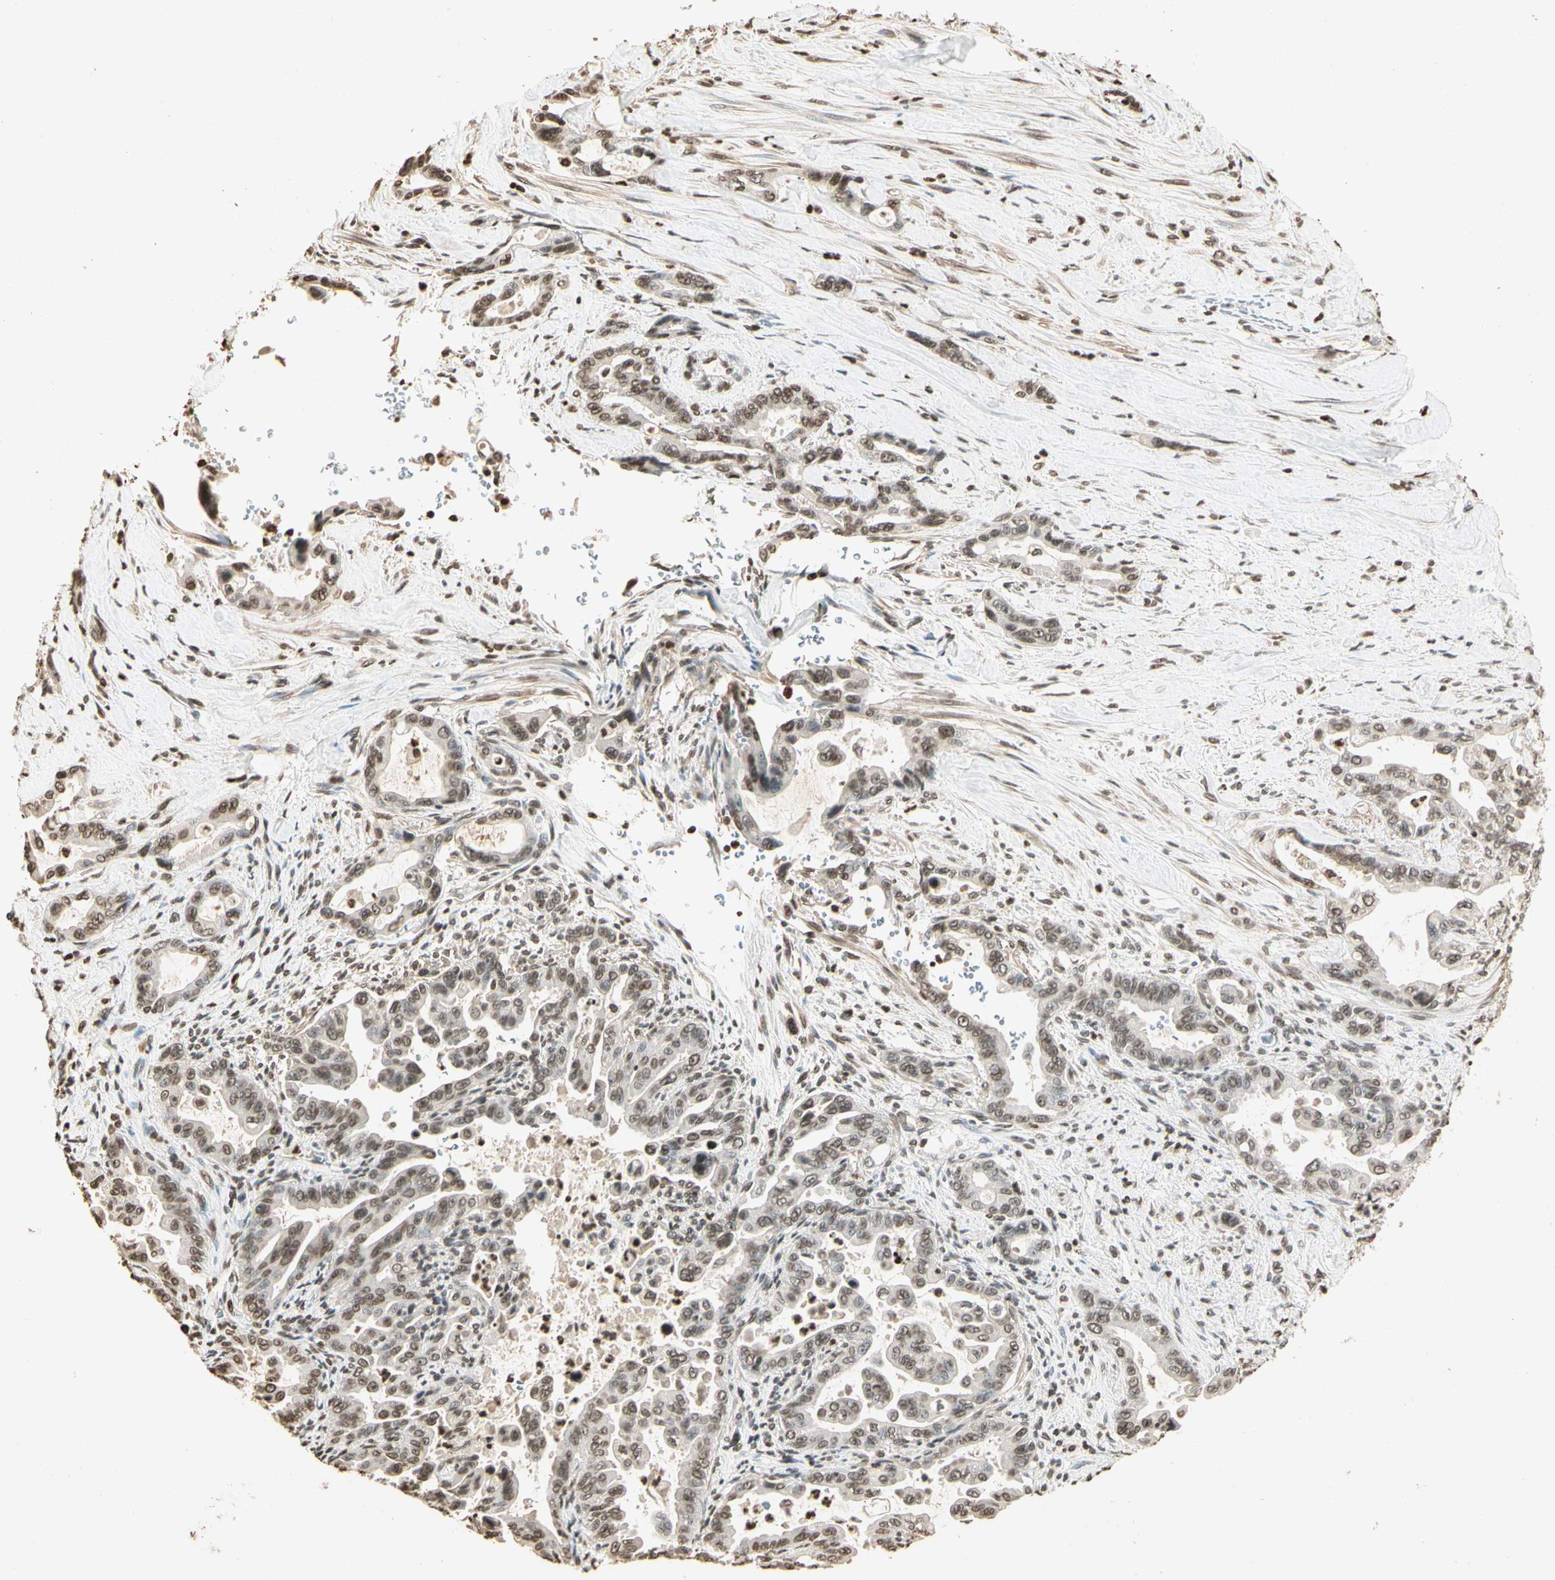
{"staining": {"intensity": "weak", "quantity": "25%-75%", "location": "none"}, "tissue": "pancreatic cancer", "cell_type": "Tumor cells", "image_type": "cancer", "snomed": [{"axis": "morphology", "description": "Adenocarcinoma, NOS"}, {"axis": "topography", "description": "Pancreas"}], "caption": "IHC image of neoplastic tissue: adenocarcinoma (pancreatic) stained using immunohistochemistry reveals low levels of weak protein expression localized specifically in the None of tumor cells, appearing as a None brown color.", "gene": "TOP1", "patient": {"sex": "male", "age": 70}}